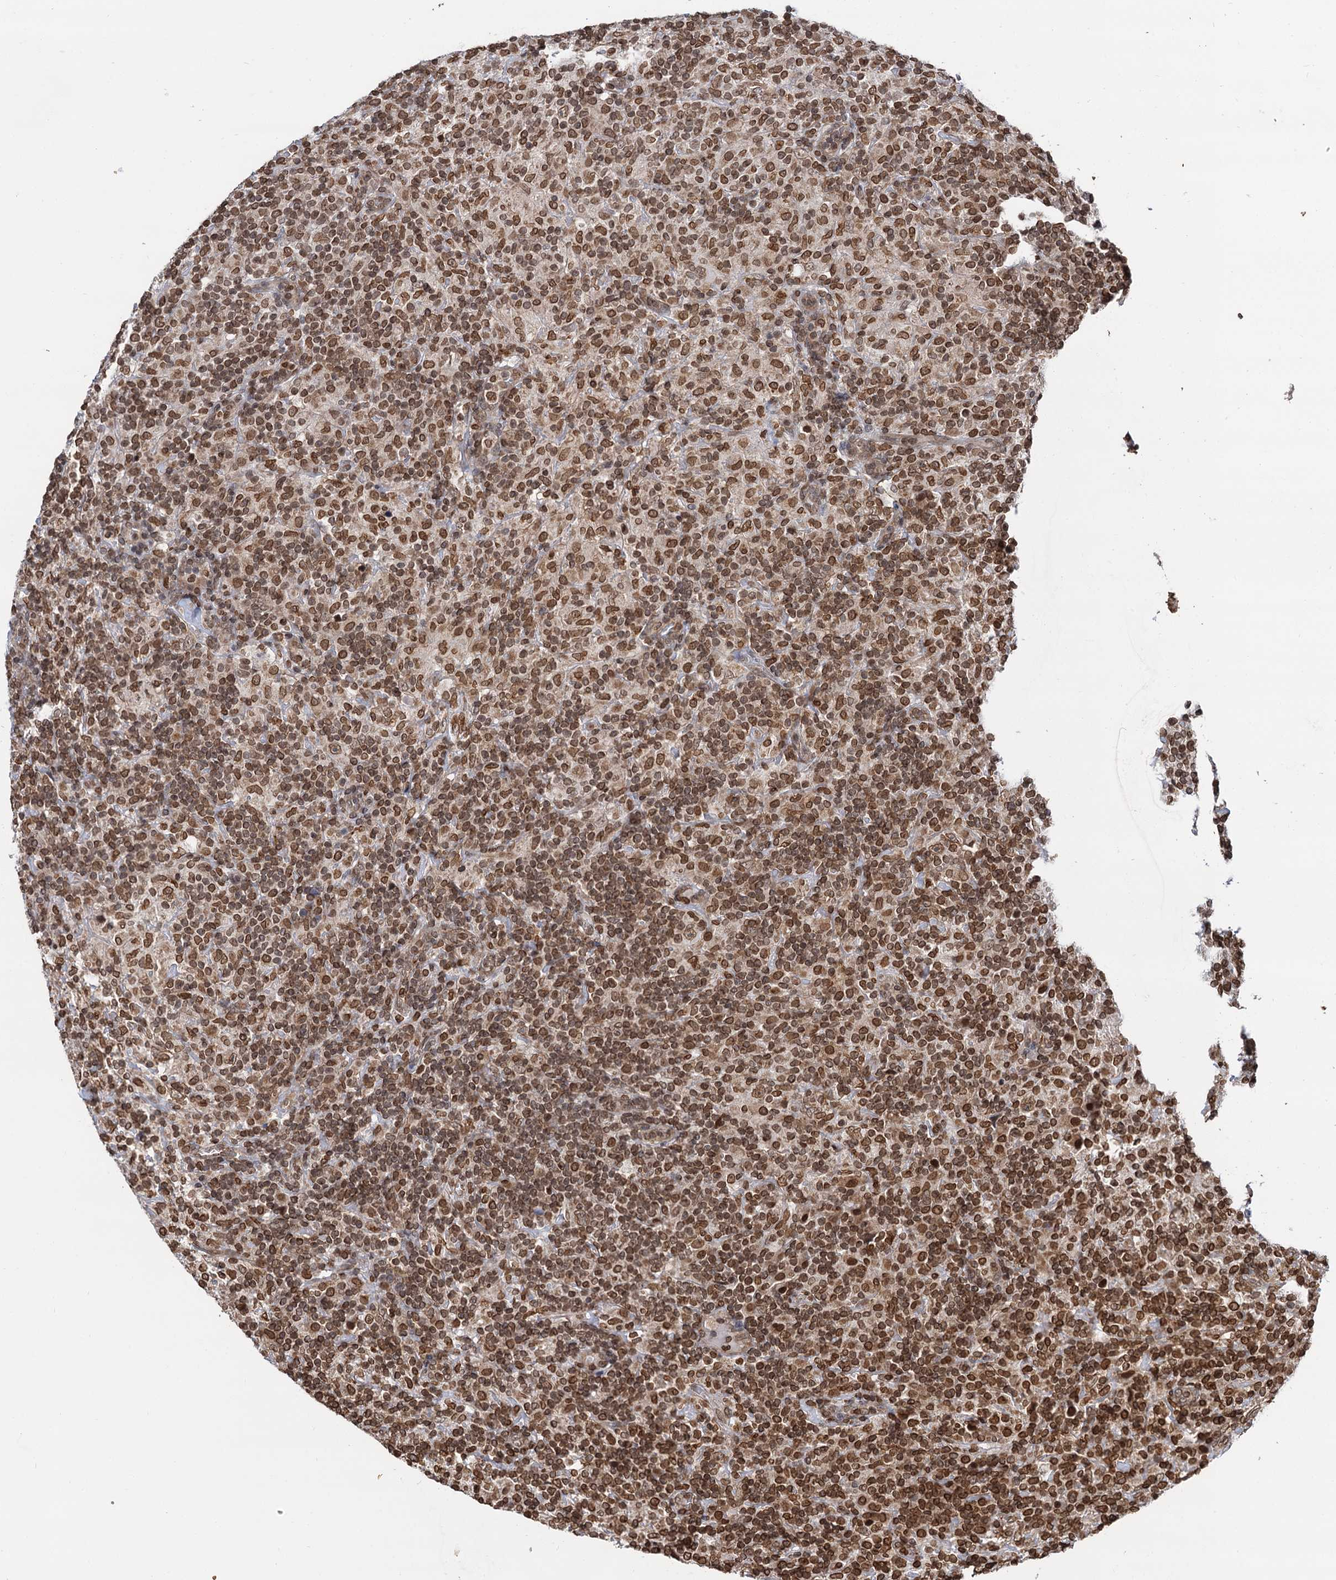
{"staining": {"intensity": "moderate", "quantity": ">75%", "location": "nuclear"}, "tissue": "lymphoma", "cell_type": "Tumor cells", "image_type": "cancer", "snomed": [{"axis": "morphology", "description": "Hodgkin's disease, NOS"}, {"axis": "topography", "description": "Lymph node"}], "caption": "A histopathology image of lymphoma stained for a protein shows moderate nuclear brown staining in tumor cells.", "gene": "ZC3H13", "patient": {"sex": "male", "age": 70}}